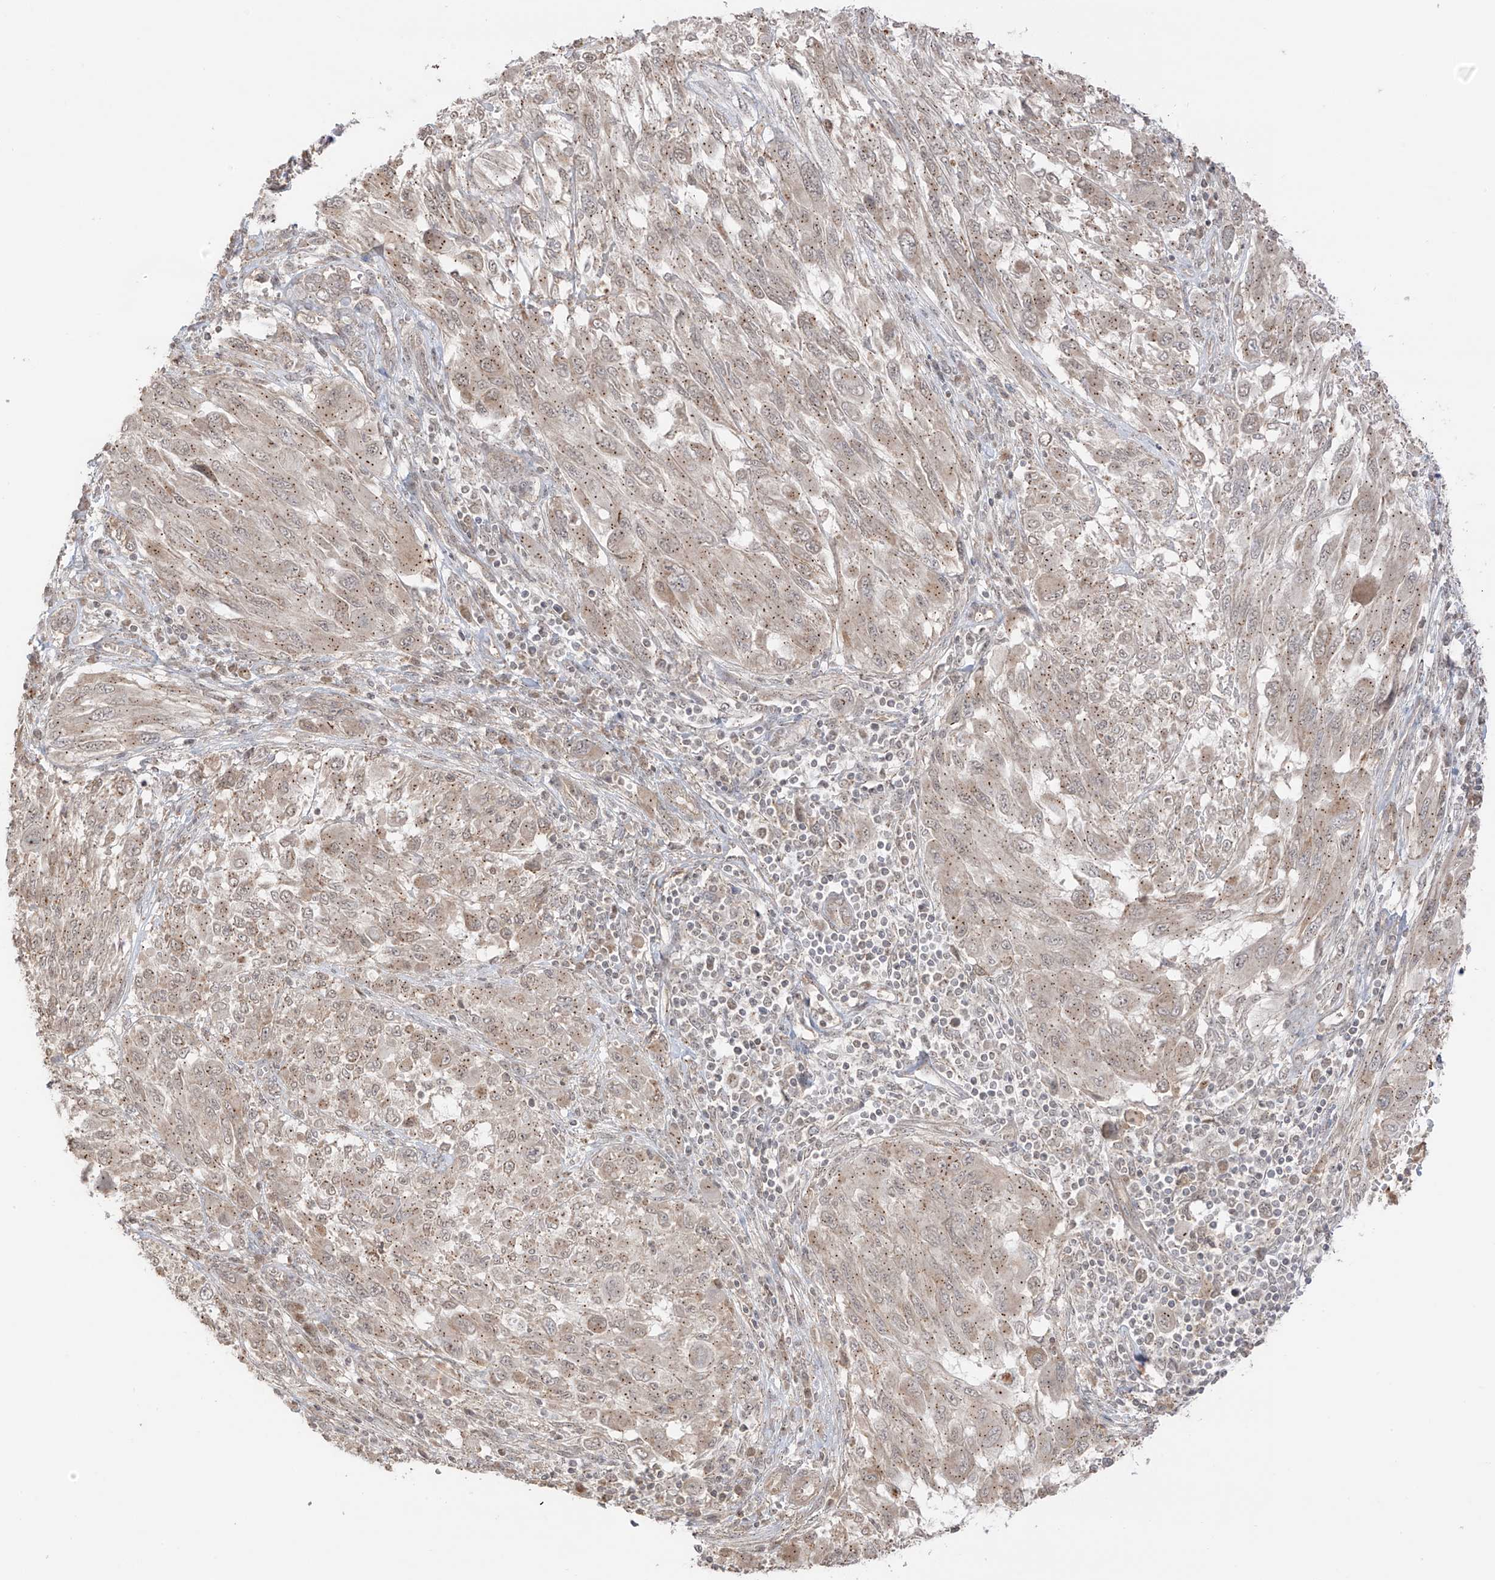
{"staining": {"intensity": "moderate", "quantity": ">75%", "location": "cytoplasmic/membranous"}, "tissue": "melanoma", "cell_type": "Tumor cells", "image_type": "cancer", "snomed": [{"axis": "morphology", "description": "Malignant melanoma, NOS"}, {"axis": "topography", "description": "Skin"}], "caption": "Immunohistochemical staining of melanoma shows moderate cytoplasmic/membranous protein staining in approximately >75% of tumor cells.", "gene": "N4BP3", "patient": {"sex": "female", "age": 91}}